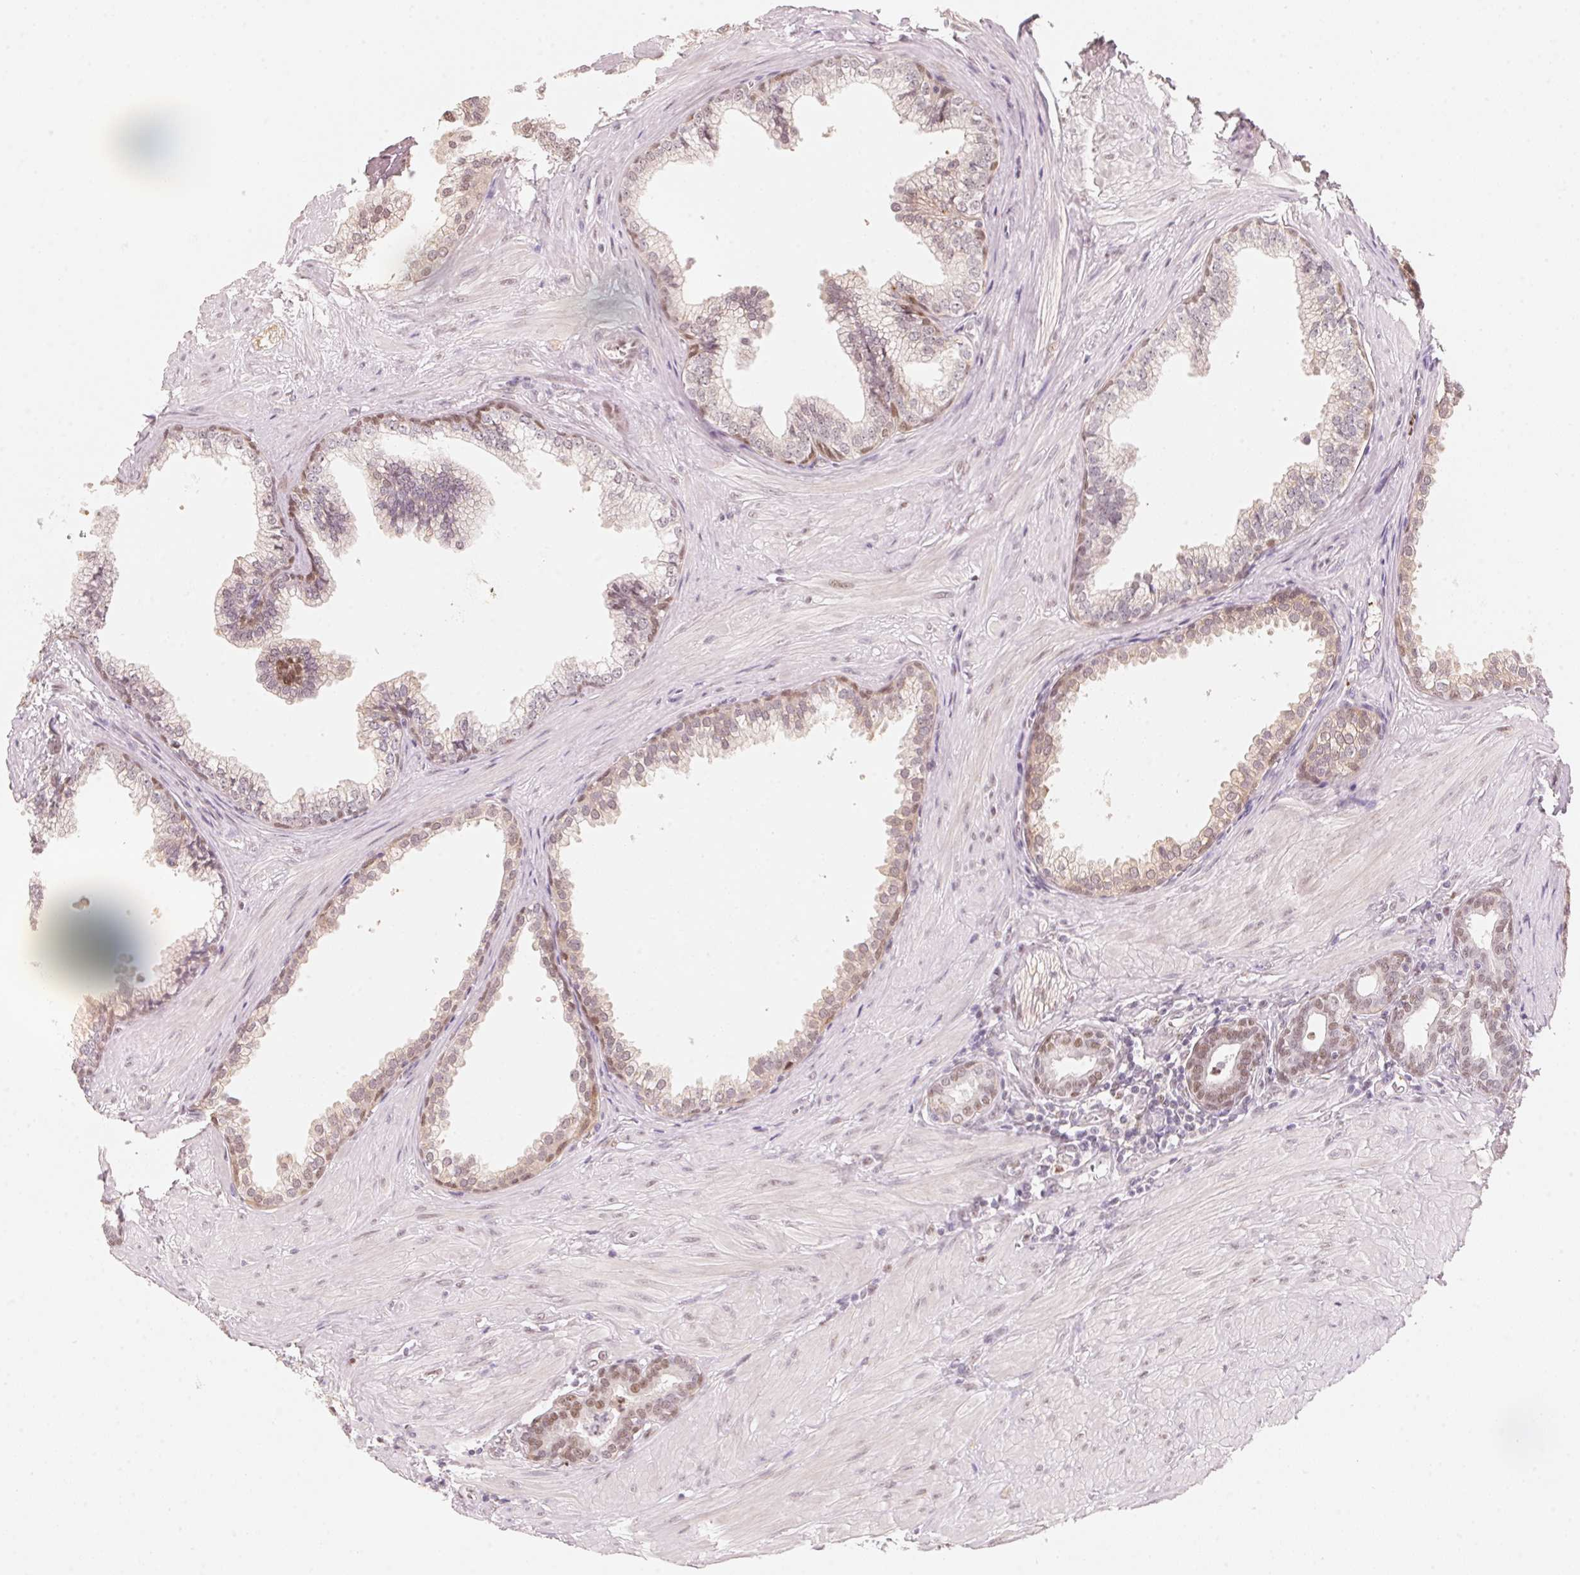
{"staining": {"intensity": "weak", "quantity": "25%-75%", "location": "cytoplasmic/membranous,nuclear"}, "tissue": "prostate", "cell_type": "Glandular cells", "image_type": "normal", "snomed": [{"axis": "morphology", "description": "Normal tissue, NOS"}, {"axis": "topography", "description": "Prostate"}, {"axis": "topography", "description": "Peripheral nerve tissue"}], "caption": "Glandular cells display weak cytoplasmic/membranous,nuclear staining in approximately 25%-75% of cells in unremarkable prostate.", "gene": "ARHGAP22", "patient": {"sex": "male", "age": 55}}